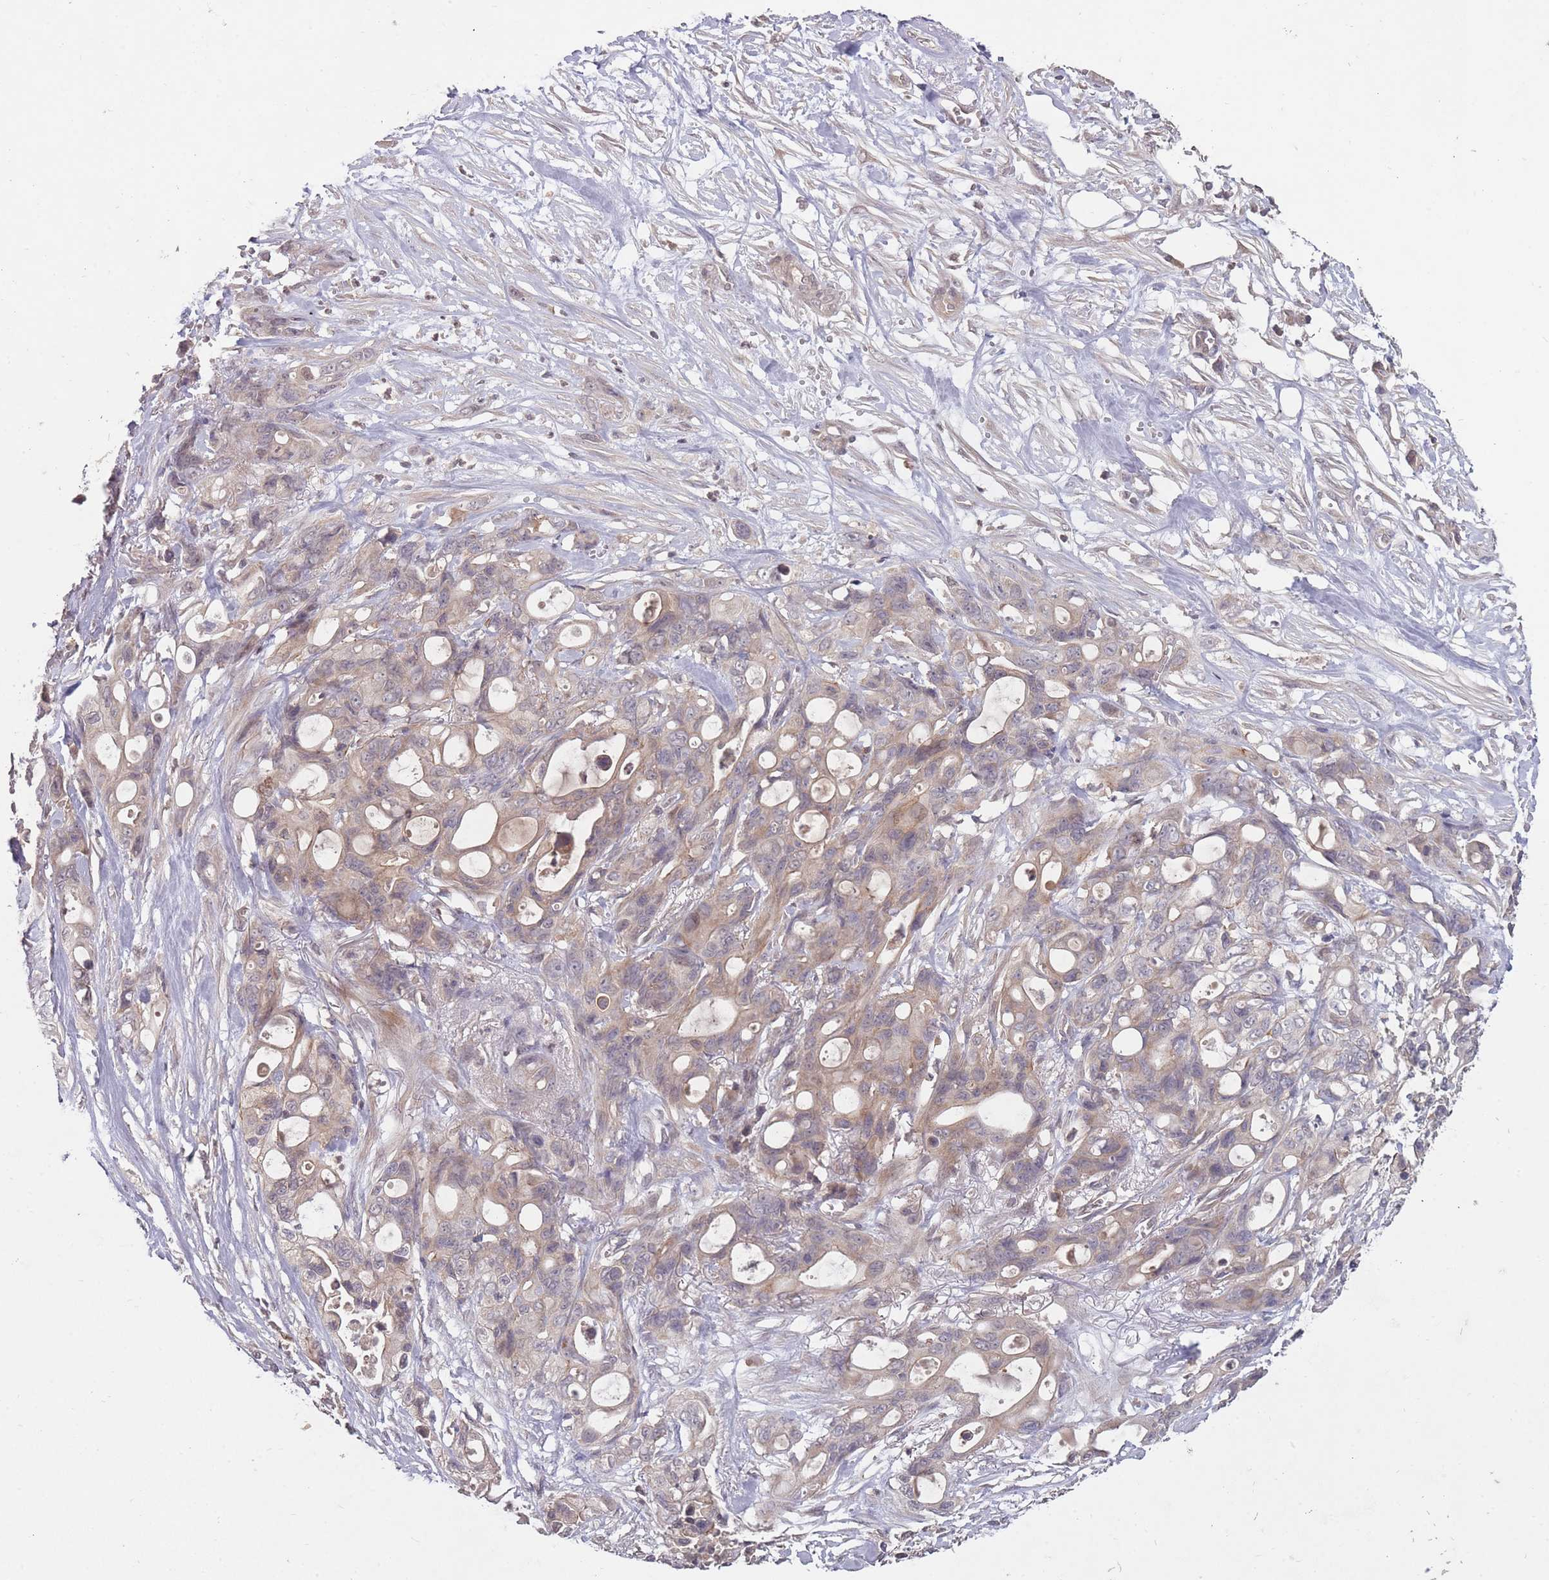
{"staining": {"intensity": "weak", "quantity": "25%-75%", "location": "cytoplasmic/membranous"}, "tissue": "ovarian cancer", "cell_type": "Tumor cells", "image_type": "cancer", "snomed": [{"axis": "morphology", "description": "Cystadenocarcinoma, mucinous, NOS"}, {"axis": "topography", "description": "Ovary"}], "caption": "IHC staining of mucinous cystadenocarcinoma (ovarian), which demonstrates low levels of weak cytoplasmic/membranous expression in about 25%-75% of tumor cells indicating weak cytoplasmic/membranous protein positivity. The staining was performed using DAB (3,3'-diaminobenzidine) (brown) for protein detection and nuclei were counterstained in hematoxylin (blue).", "gene": "ADCYAP1R1", "patient": {"sex": "female", "age": 70}}